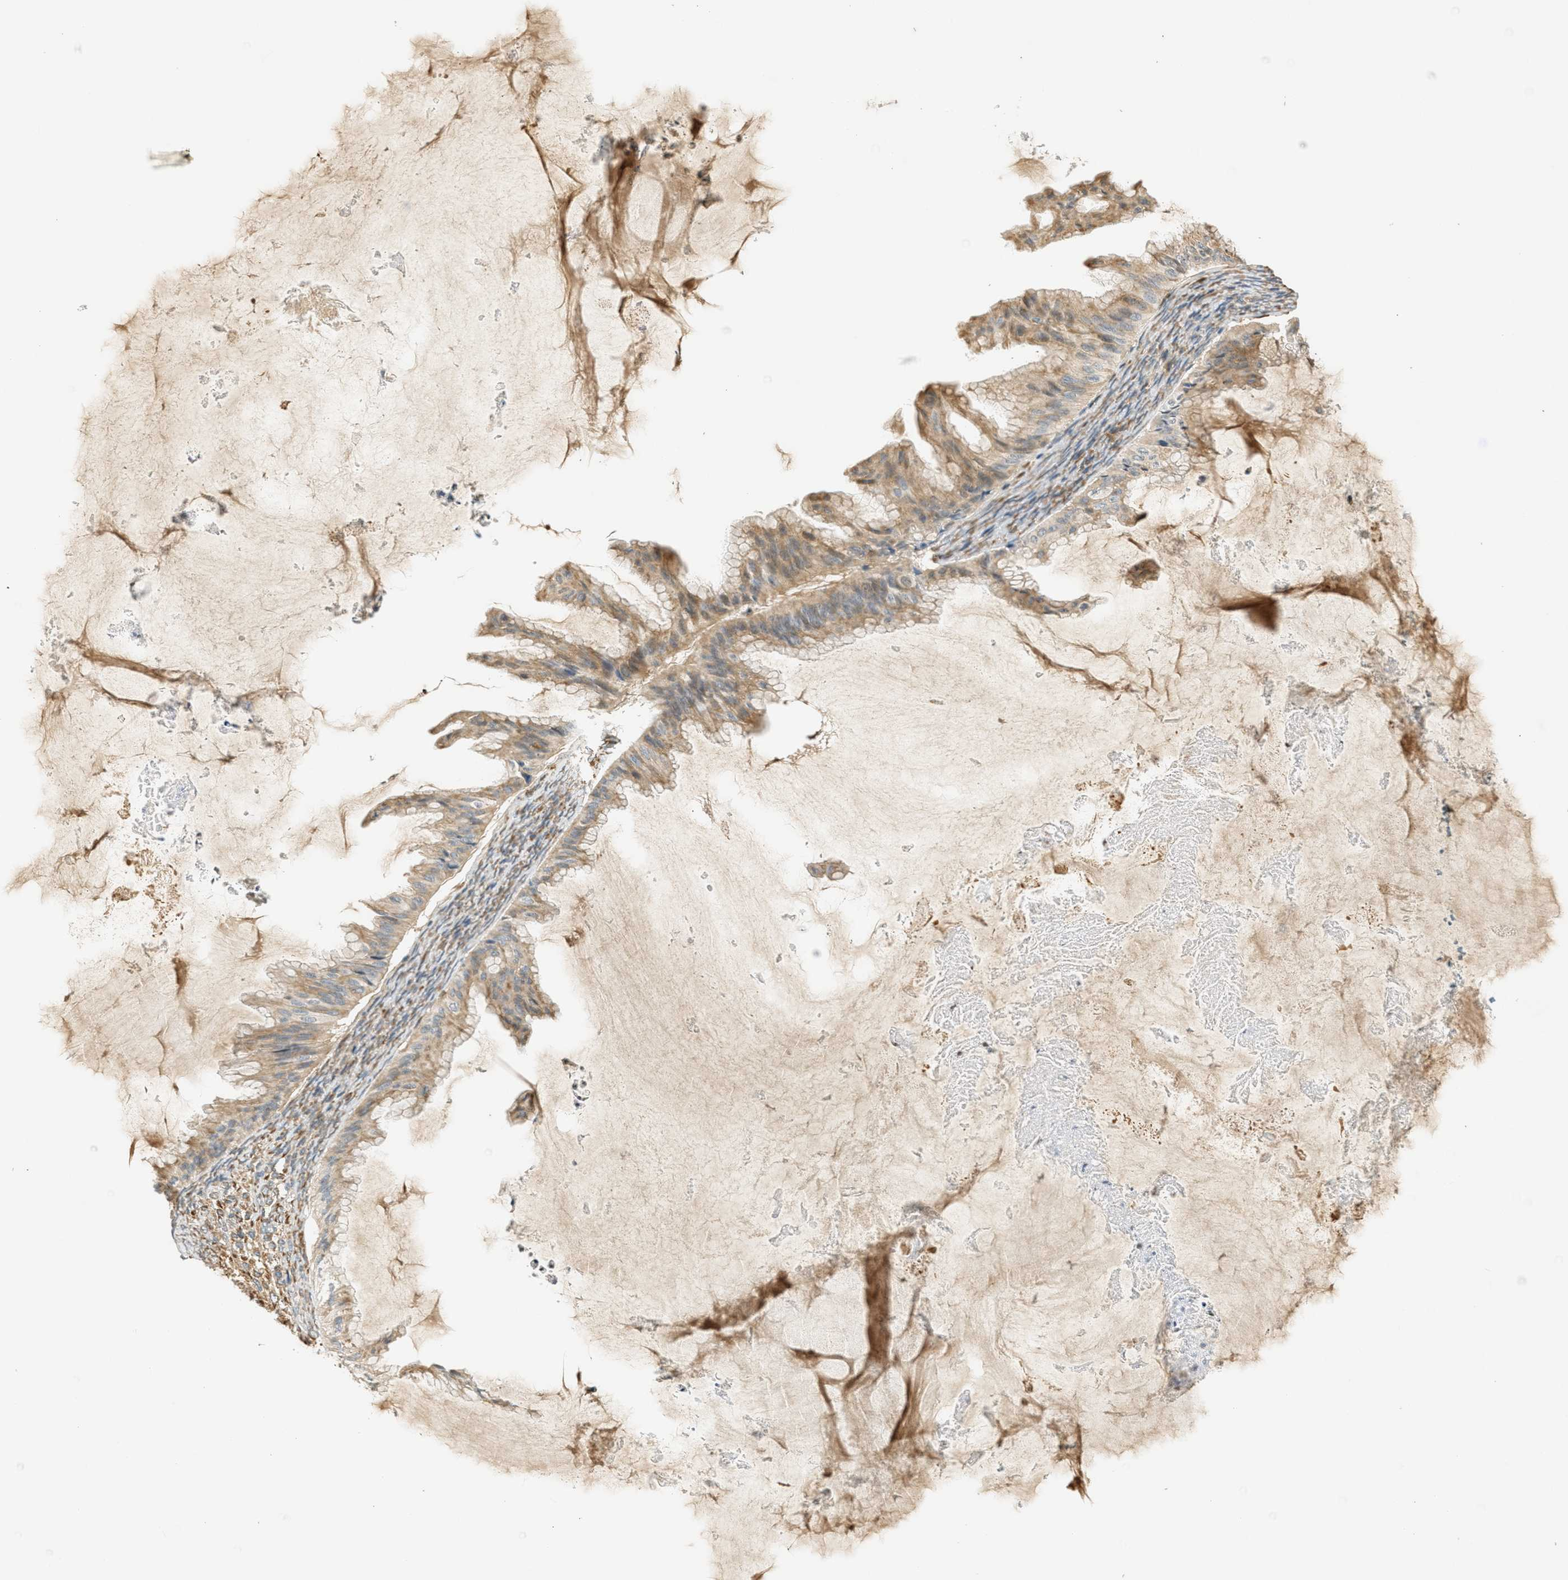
{"staining": {"intensity": "moderate", "quantity": ">75%", "location": "cytoplasmic/membranous"}, "tissue": "ovarian cancer", "cell_type": "Tumor cells", "image_type": "cancer", "snomed": [{"axis": "morphology", "description": "Cystadenocarcinoma, mucinous, NOS"}, {"axis": "topography", "description": "Ovary"}], "caption": "Moderate cytoplasmic/membranous protein expression is present in approximately >75% of tumor cells in ovarian mucinous cystadenocarcinoma.", "gene": "PDK1", "patient": {"sex": "female", "age": 61}}